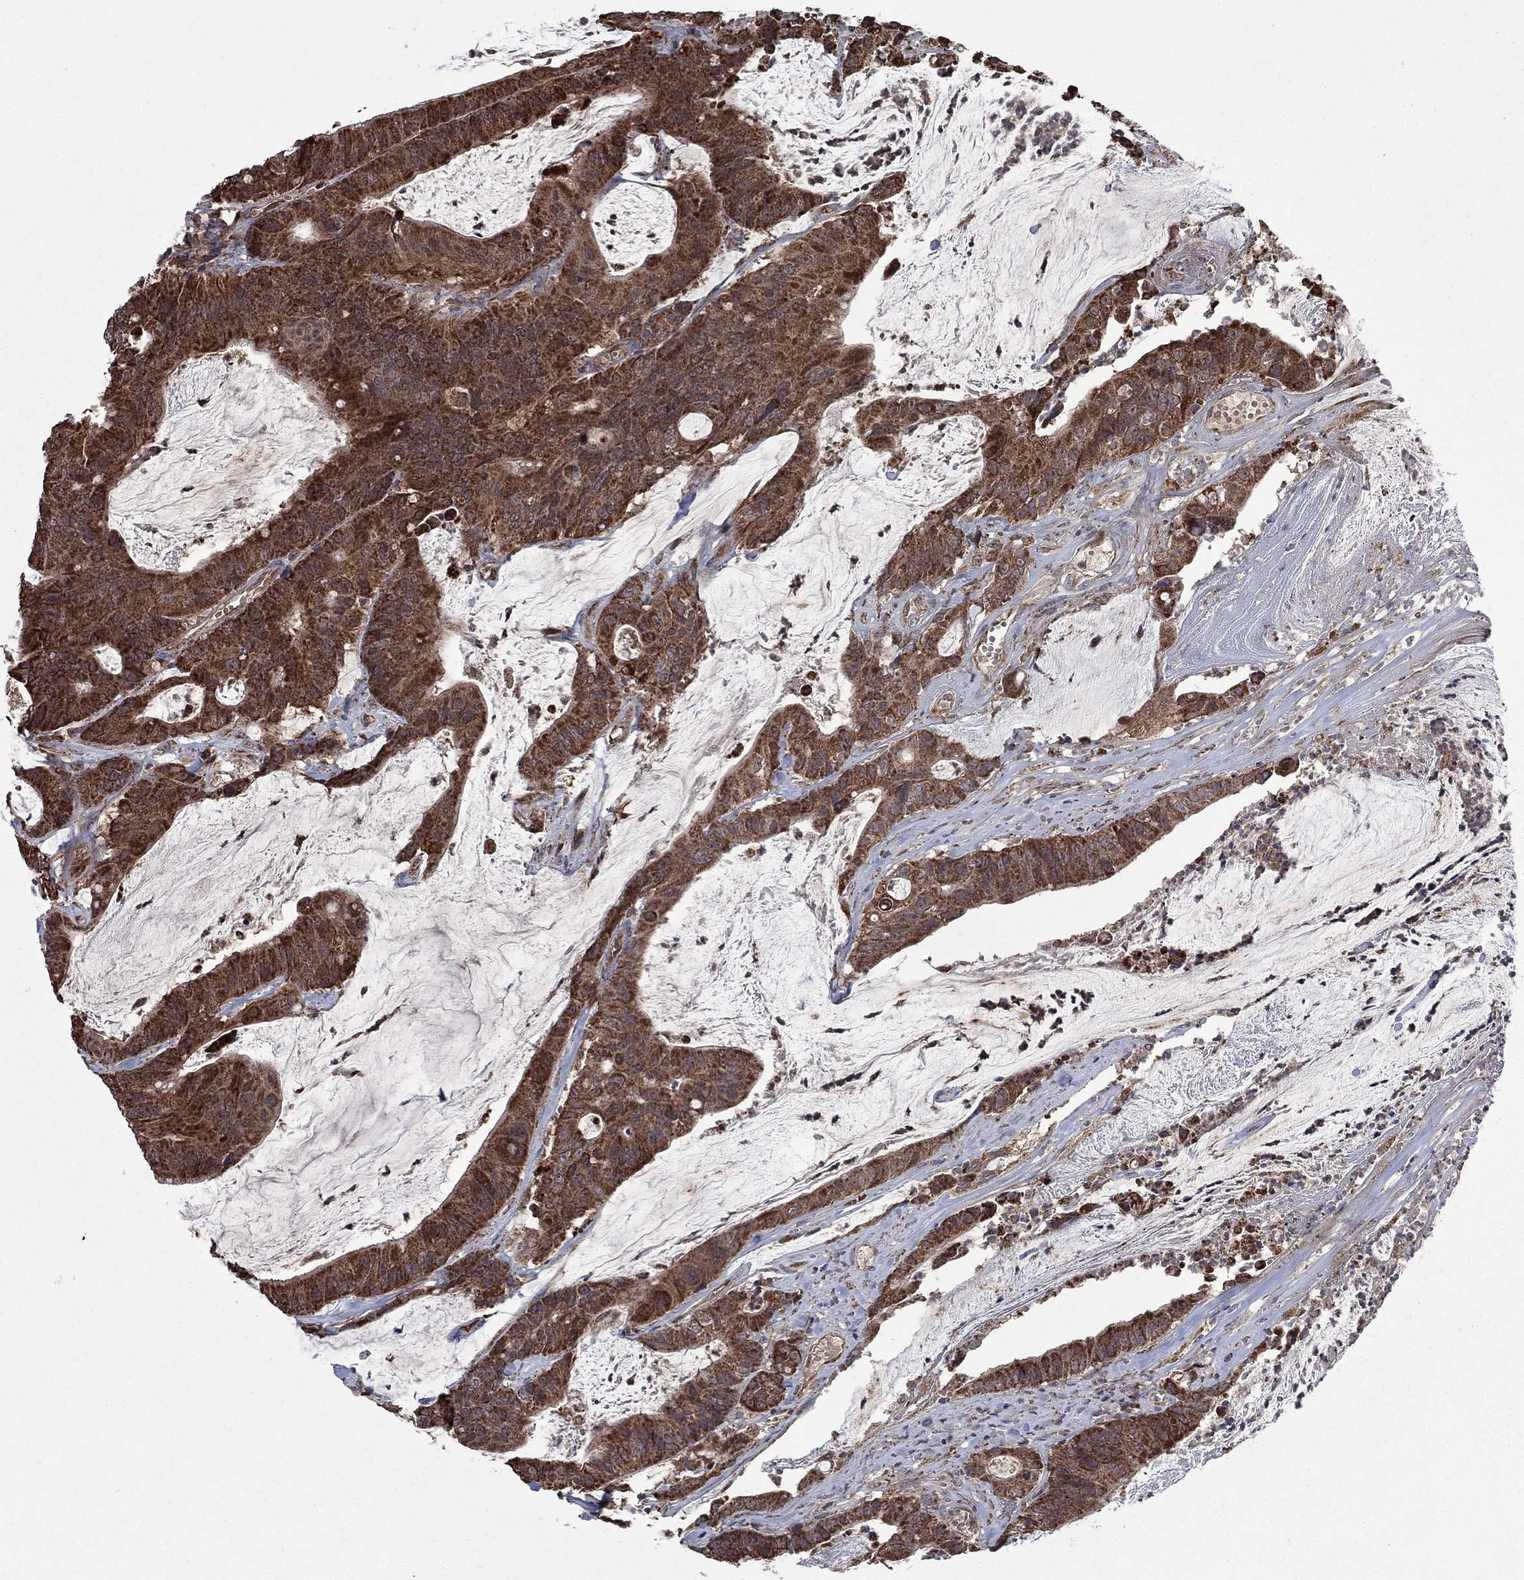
{"staining": {"intensity": "strong", "quantity": ">75%", "location": "cytoplasmic/membranous"}, "tissue": "colorectal cancer", "cell_type": "Tumor cells", "image_type": "cancer", "snomed": [{"axis": "morphology", "description": "Adenocarcinoma, NOS"}, {"axis": "topography", "description": "Colon"}], "caption": "Immunohistochemistry of adenocarcinoma (colorectal) exhibits high levels of strong cytoplasmic/membranous positivity in approximately >75% of tumor cells. The staining was performed using DAB (3,3'-diaminobenzidine) to visualize the protein expression in brown, while the nuclei were stained in blue with hematoxylin (Magnification: 20x).", "gene": "DPH1", "patient": {"sex": "female", "age": 69}}